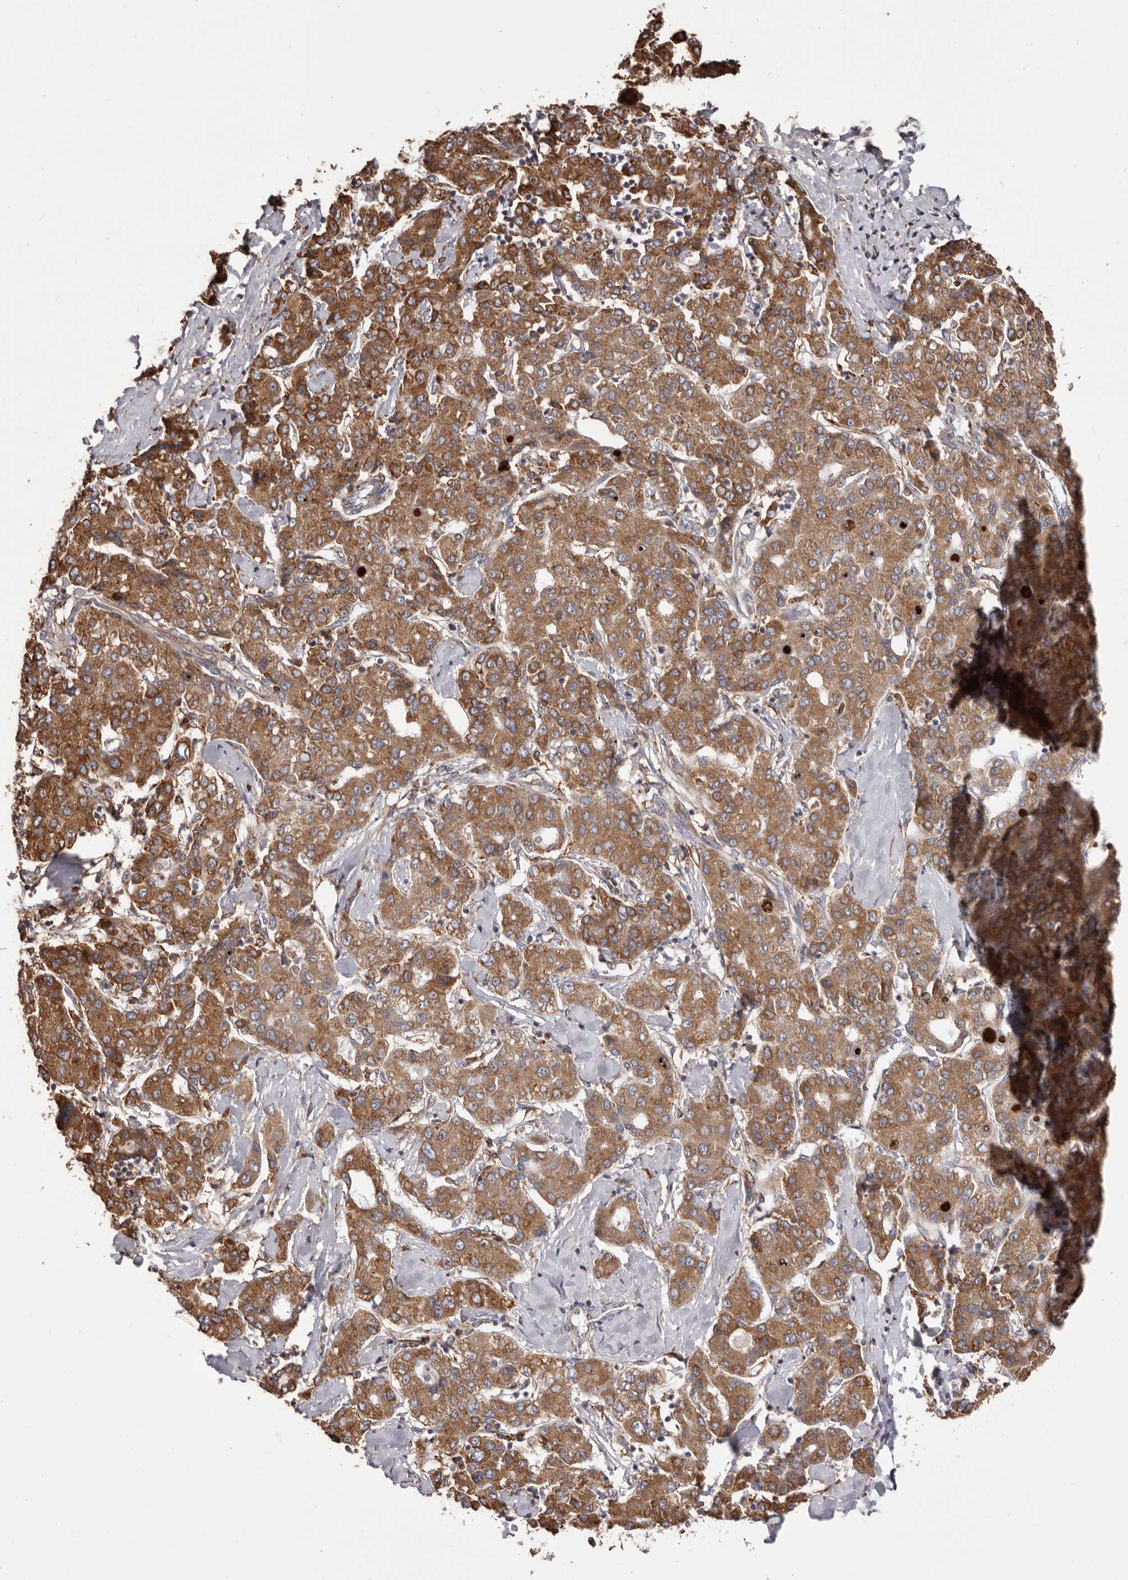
{"staining": {"intensity": "moderate", "quantity": ">75%", "location": "cytoplasmic/membranous"}, "tissue": "liver cancer", "cell_type": "Tumor cells", "image_type": "cancer", "snomed": [{"axis": "morphology", "description": "Carcinoma, Hepatocellular, NOS"}, {"axis": "topography", "description": "Liver"}], "caption": "An image of hepatocellular carcinoma (liver) stained for a protein displays moderate cytoplasmic/membranous brown staining in tumor cells.", "gene": "QRSL1", "patient": {"sex": "male", "age": 65}}